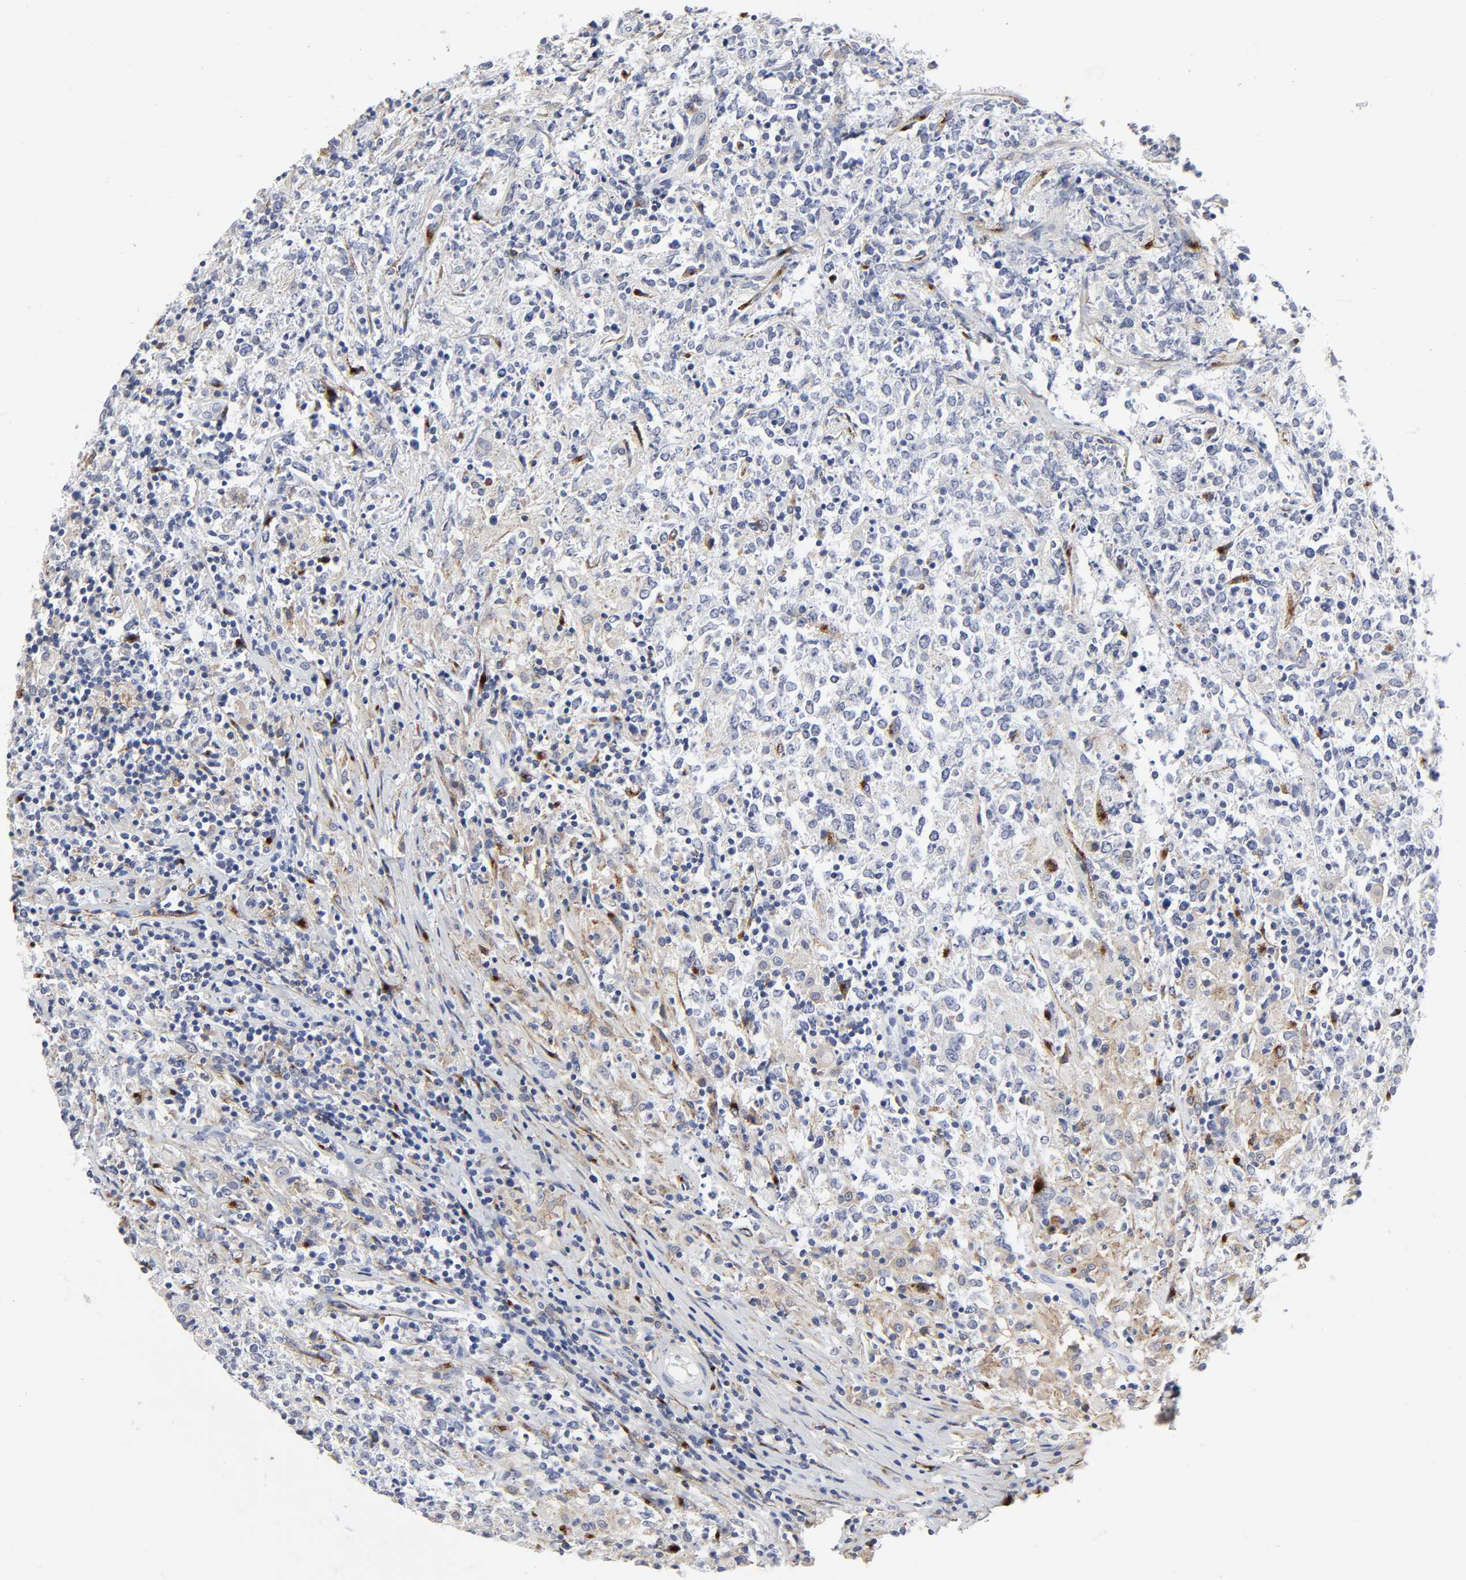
{"staining": {"intensity": "negative", "quantity": "none", "location": "none"}, "tissue": "lymphoma", "cell_type": "Tumor cells", "image_type": "cancer", "snomed": [{"axis": "morphology", "description": "Malignant lymphoma, non-Hodgkin's type, High grade"}, {"axis": "topography", "description": "Lymph node"}], "caption": "Immunohistochemical staining of human lymphoma reveals no significant positivity in tumor cells.", "gene": "LRP1", "patient": {"sex": "female", "age": 84}}